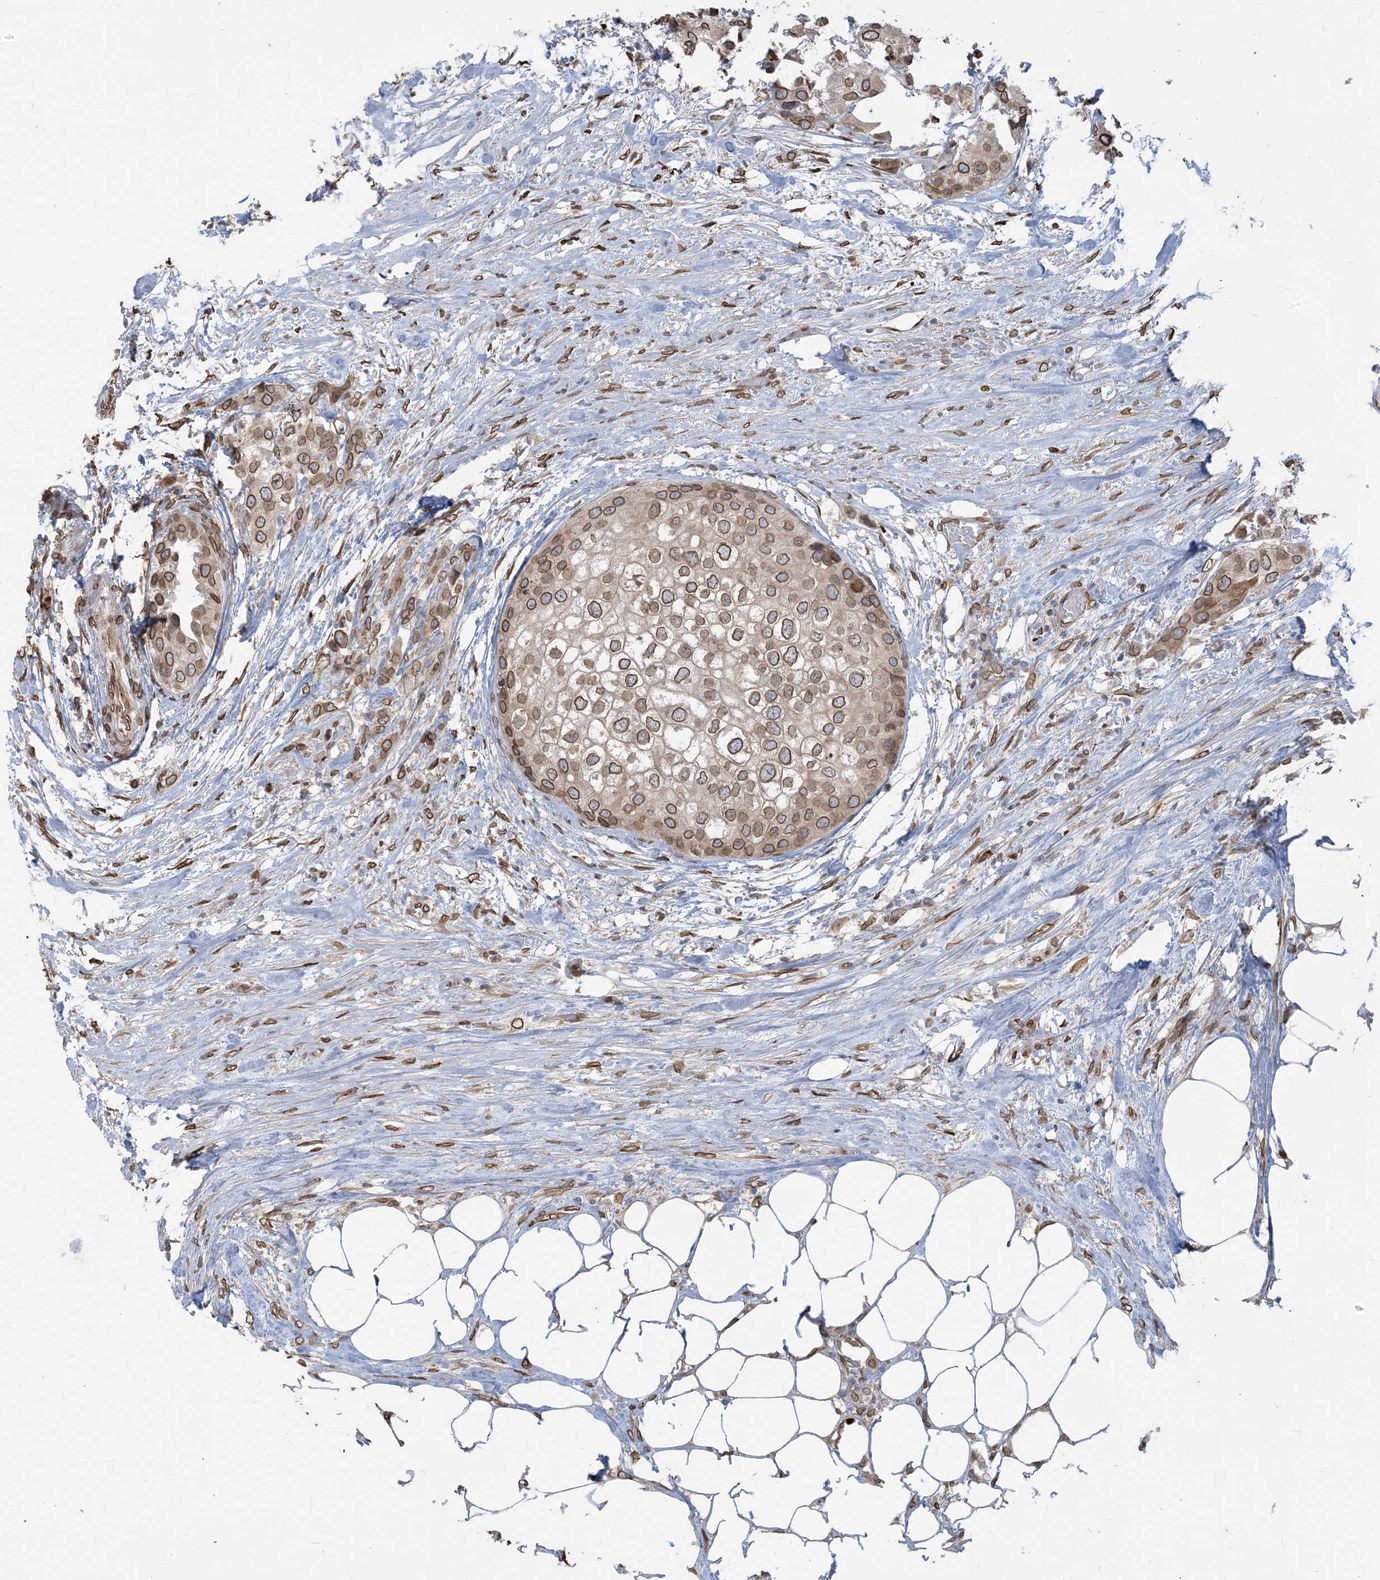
{"staining": {"intensity": "moderate", "quantity": ">75%", "location": "cytoplasmic/membranous,nuclear"}, "tissue": "urothelial cancer", "cell_type": "Tumor cells", "image_type": "cancer", "snomed": [{"axis": "morphology", "description": "Urothelial carcinoma, High grade"}, {"axis": "topography", "description": "Urinary bladder"}], "caption": "DAB (3,3'-diaminobenzidine) immunohistochemical staining of urothelial carcinoma (high-grade) exhibits moderate cytoplasmic/membranous and nuclear protein positivity in approximately >75% of tumor cells.", "gene": "WWP1", "patient": {"sex": "male", "age": 64}}